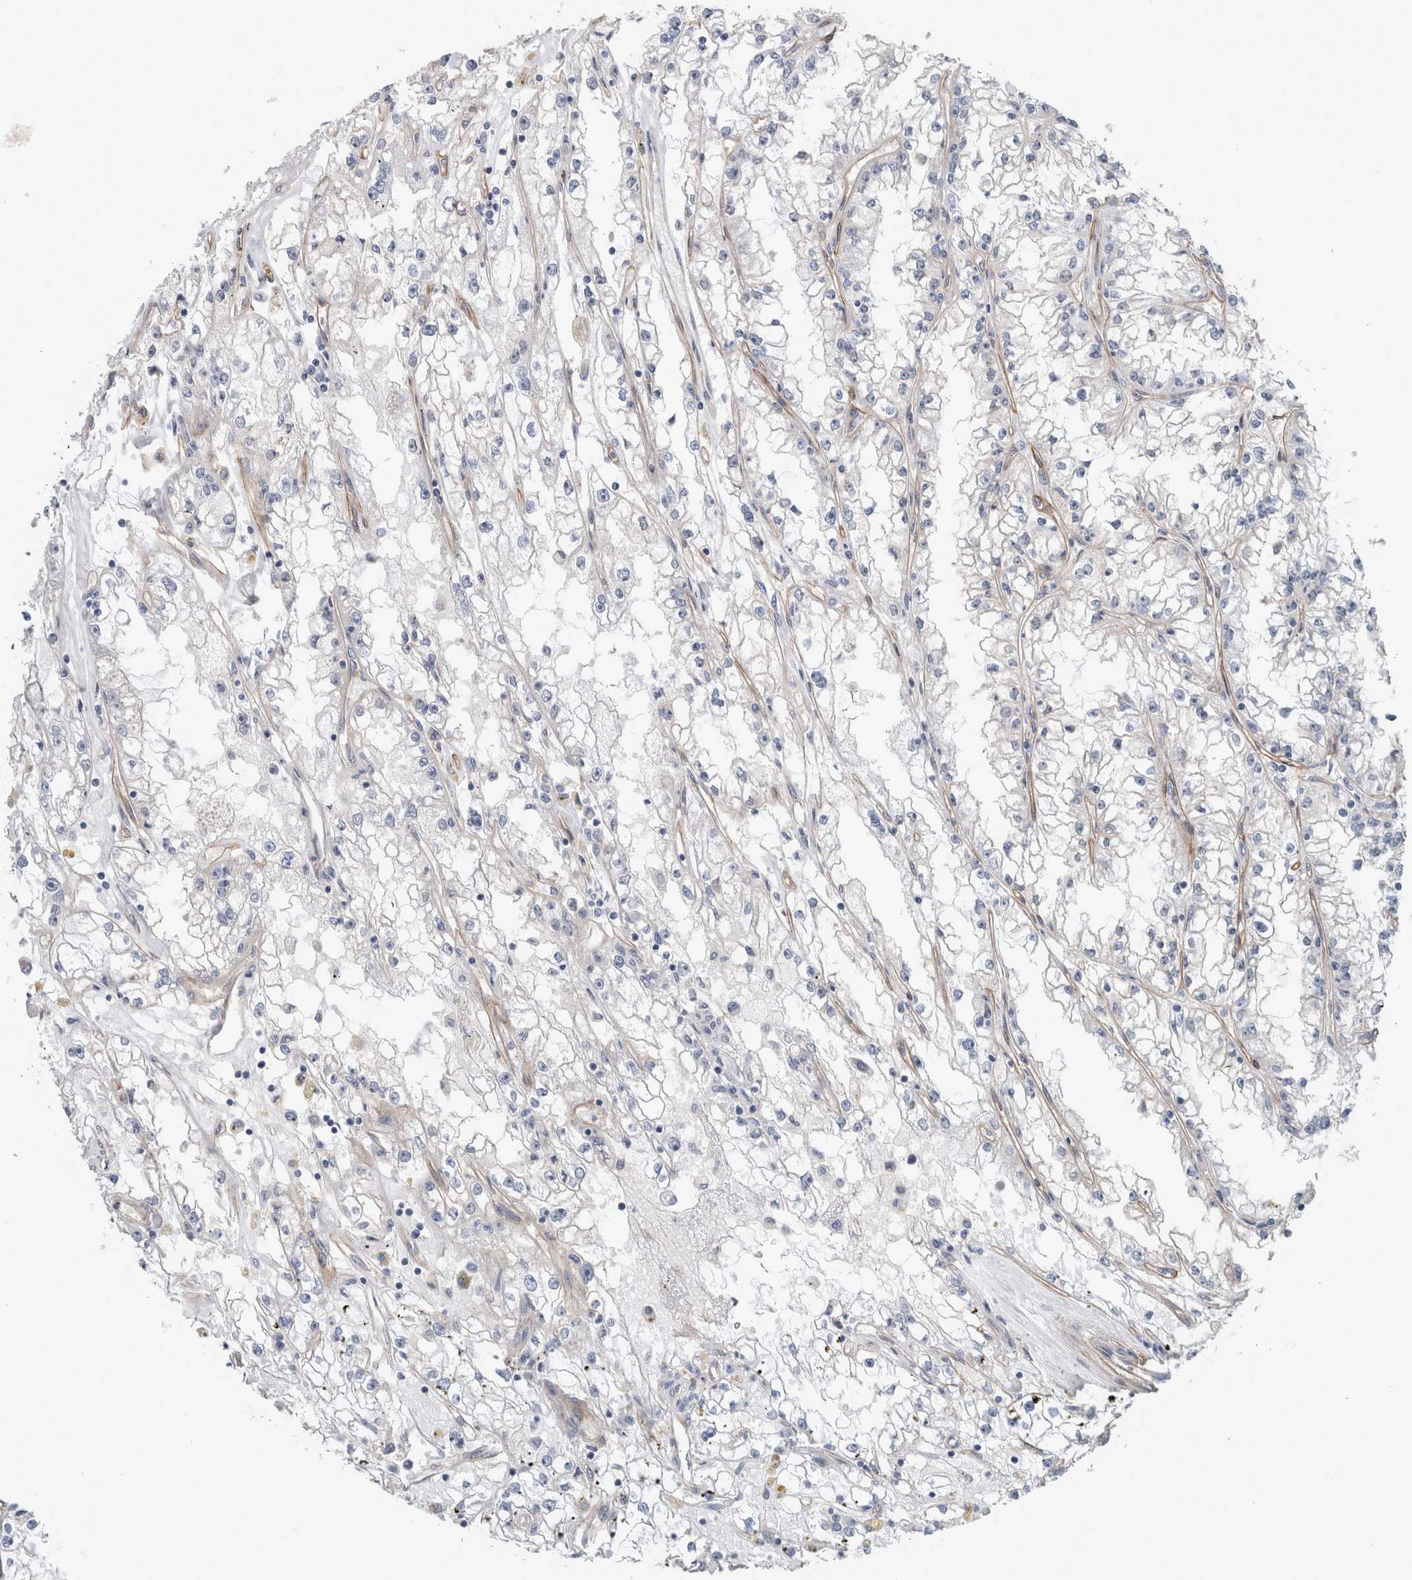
{"staining": {"intensity": "negative", "quantity": "none", "location": "none"}, "tissue": "renal cancer", "cell_type": "Tumor cells", "image_type": "cancer", "snomed": [{"axis": "morphology", "description": "Adenocarcinoma, NOS"}, {"axis": "topography", "description": "Kidney"}], "caption": "Tumor cells are negative for brown protein staining in renal adenocarcinoma.", "gene": "BCAM", "patient": {"sex": "male", "age": 56}}